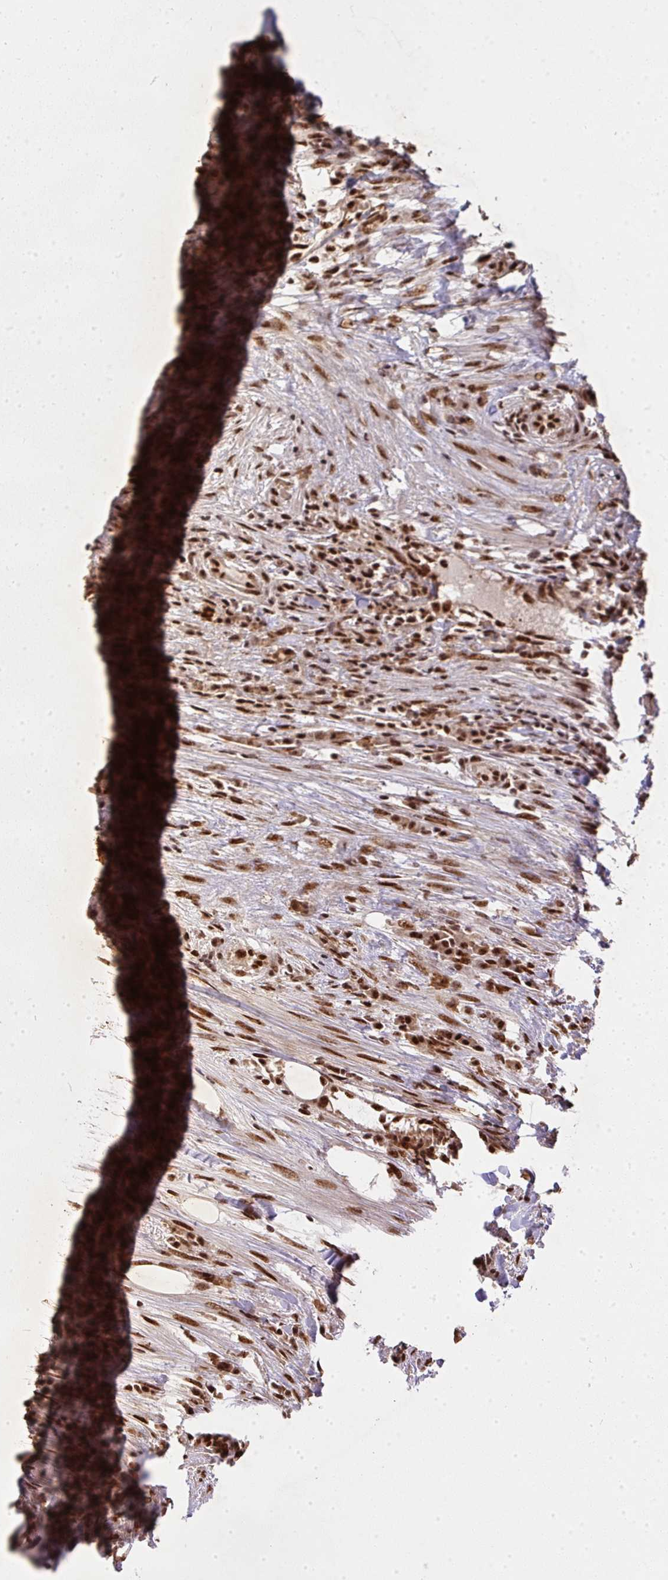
{"staining": {"intensity": "strong", "quantity": ">75%", "location": "nuclear"}, "tissue": "colorectal cancer", "cell_type": "Tumor cells", "image_type": "cancer", "snomed": [{"axis": "morphology", "description": "Adenocarcinoma, NOS"}, {"axis": "topography", "description": "Colon"}], "caption": "This photomicrograph demonstrates adenocarcinoma (colorectal) stained with immunohistochemistry to label a protein in brown. The nuclear of tumor cells show strong positivity for the protein. Nuclei are counter-stained blue.", "gene": "U2AF1", "patient": {"sex": "female", "age": 43}}